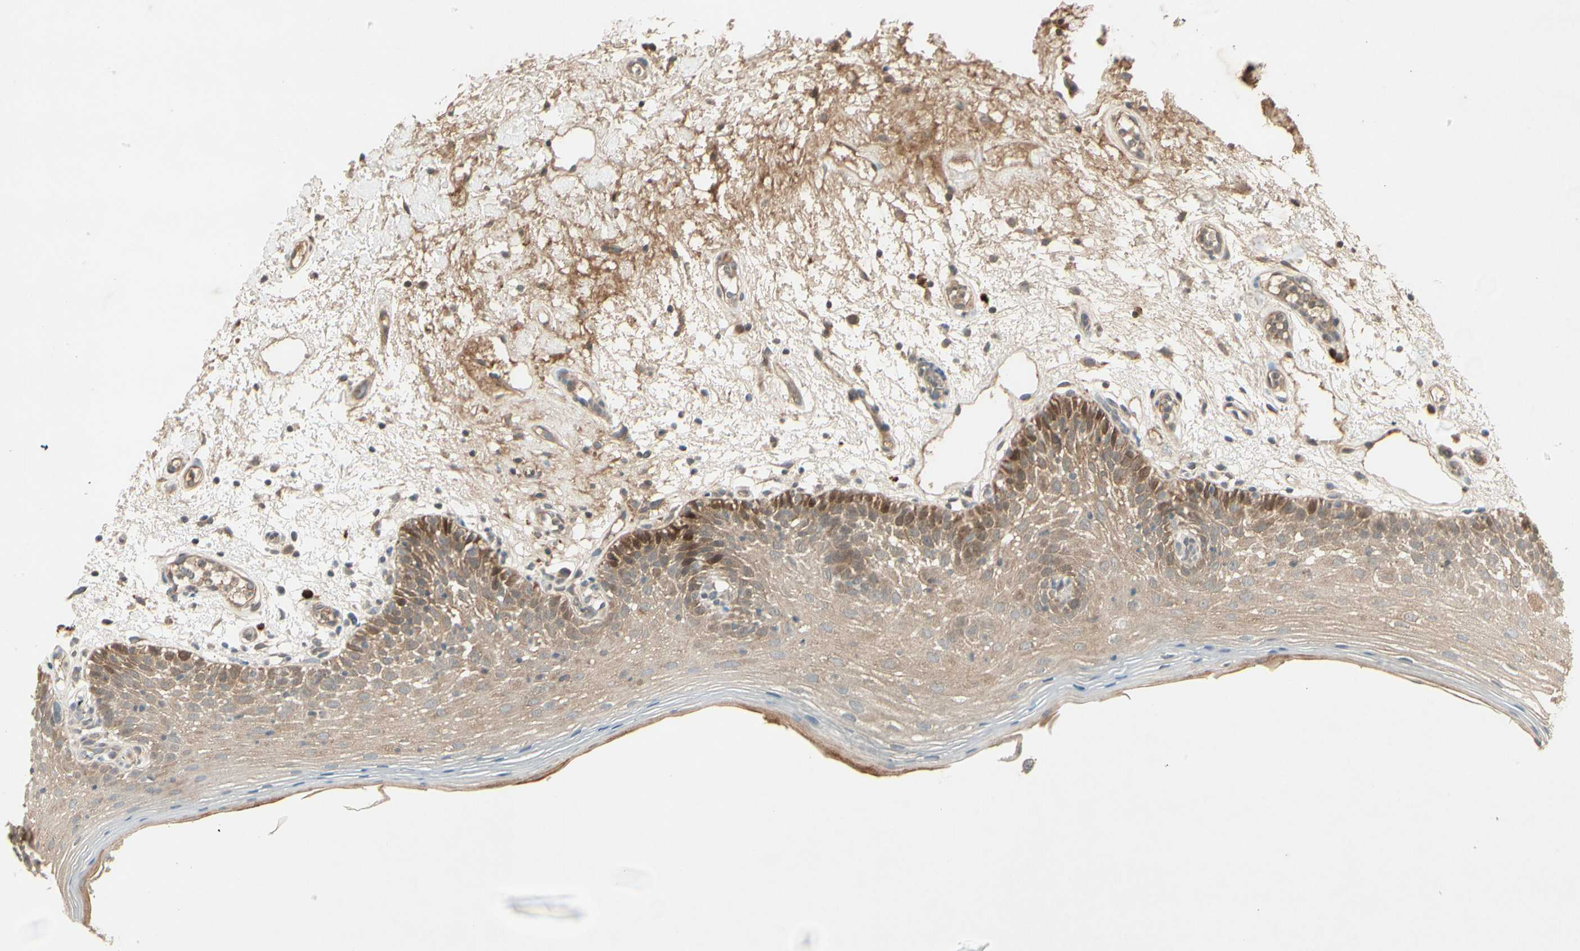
{"staining": {"intensity": "moderate", "quantity": ">75%", "location": "cytoplasmic/membranous,nuclear"}, "tissue": "oral mucosa", "cell_type": "Squamous epithelial cells", "image_type": "normal", "snomed": [{"axis": "morphology", "description": "Normal tissue, NOS"}, {"axis": "morphology", "description": "Squamous cell carcinoma, NOS"}, {"axis": "topography", "description": "Skeletal muscle"}, {"axis": "topography", "description": "Oral tissue"}, {"axis": "topography", "description": "Head-Neck"}], "caption": "IHC (DAB (3,3'-diaminobenzidine)) staining of unremarkable oral mucosa displays moderate cytoplasmic/membranous,nuclear protein staining in approximately >75% of squamous epithelial cells. (IHC, brightfield microscopy, high magnification).", "gene": "FHDC1", "patient": {"sex": "male", "age": 71}}